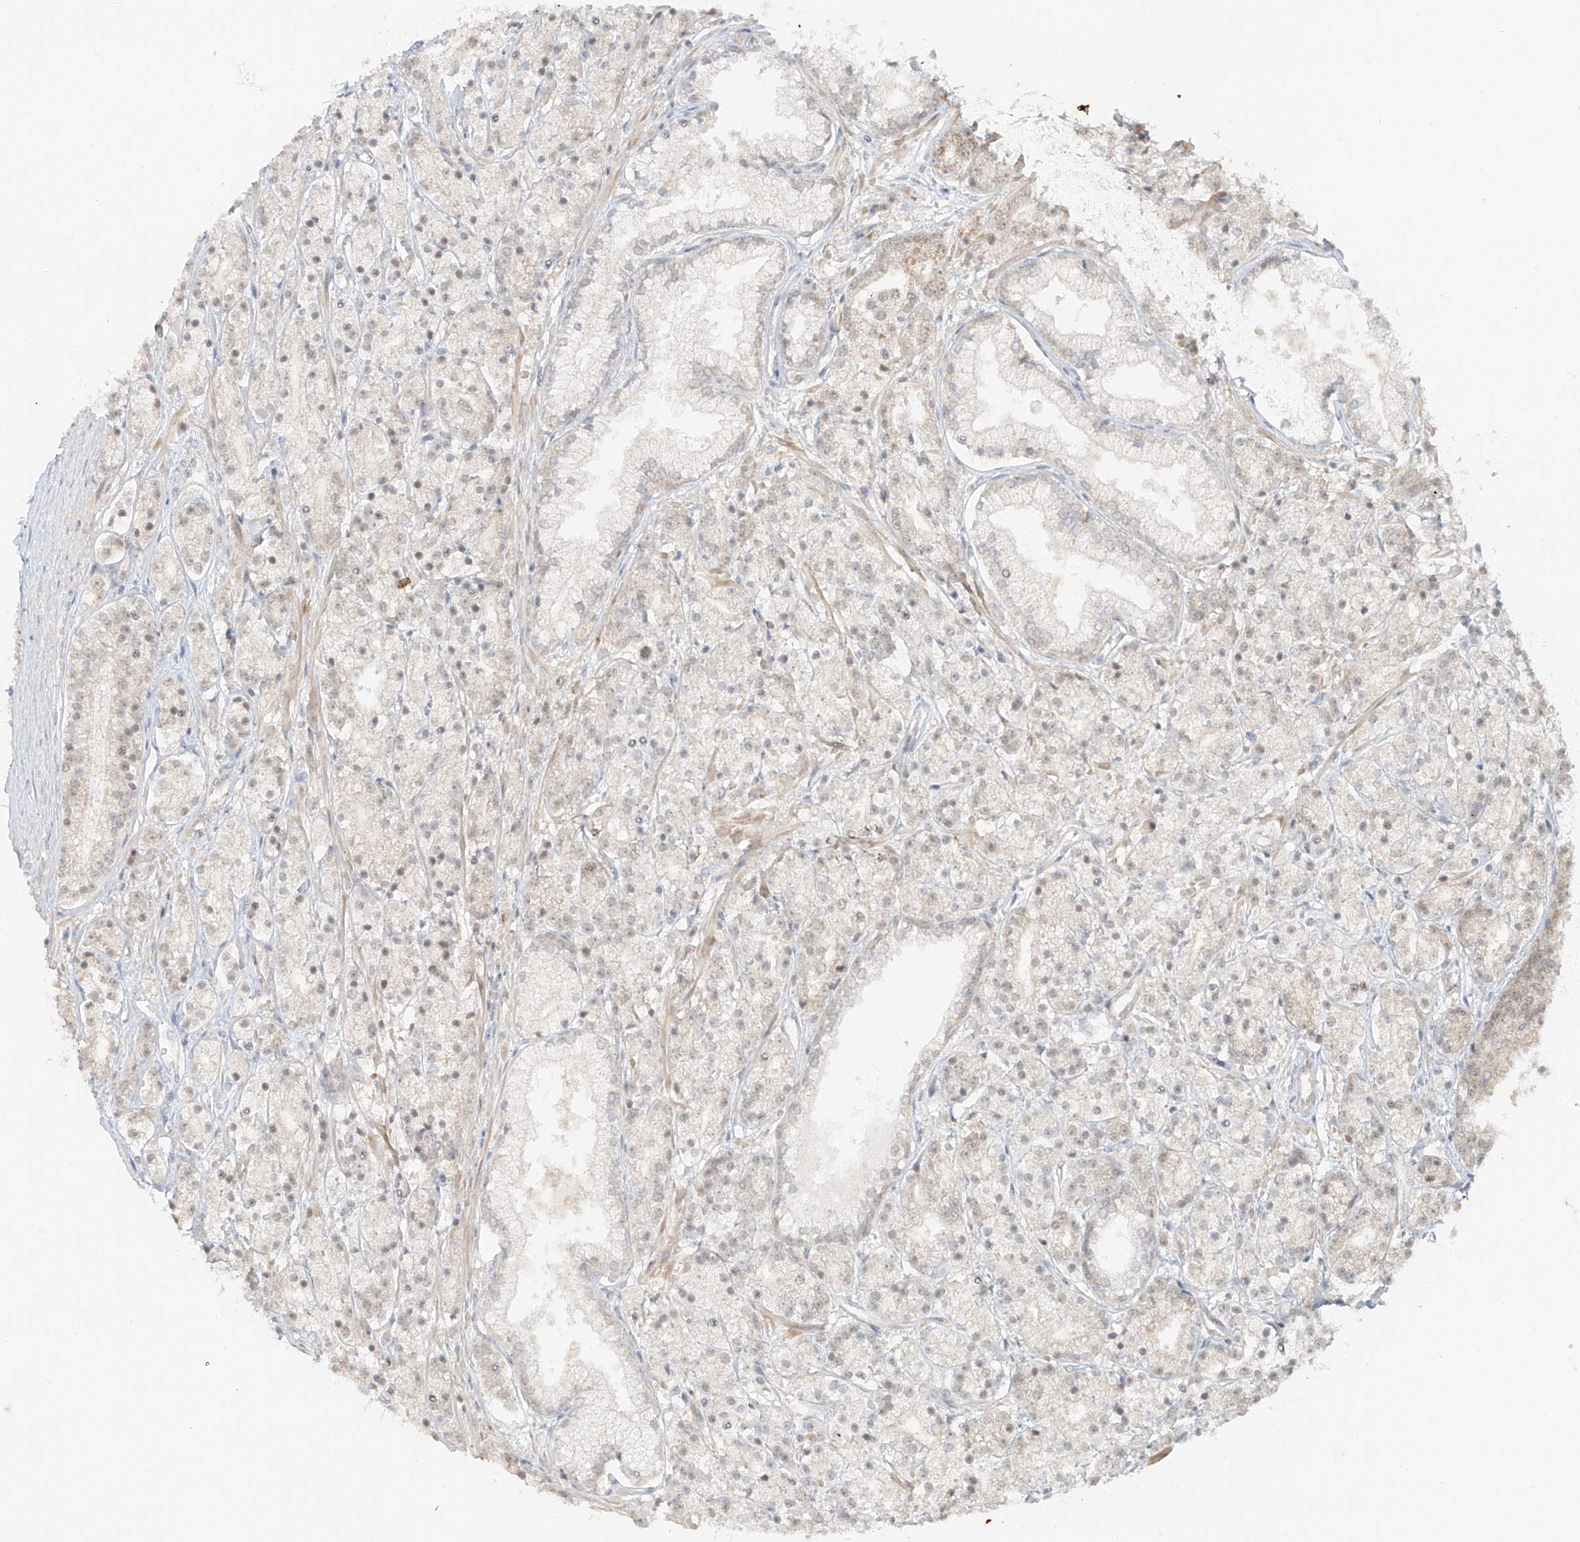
{"staining": {"intensity": "moderate", "quantity": "<25%", "location": "cytoplasmic/membranous"}, "tissue": "prostate cancer", "cell_type": "Tumor cells", "image_type": "cancer", "snomed": [{"axis": "morphology", "description": "Adenocarcinoma, High grade"}, {"axis": "topography", "description": "Prostate"}], "caption": "Tumor cells display moderate cytoplasmic/membranous staining in approximately <25% of cells in adenocarcinoma (high-grade) (prostate). Immunohistochemistry stains the protein in brown and the nuclei are stained blue.", "gene": "MIPEP", "patient": {"sex": "male", "age": 69}}